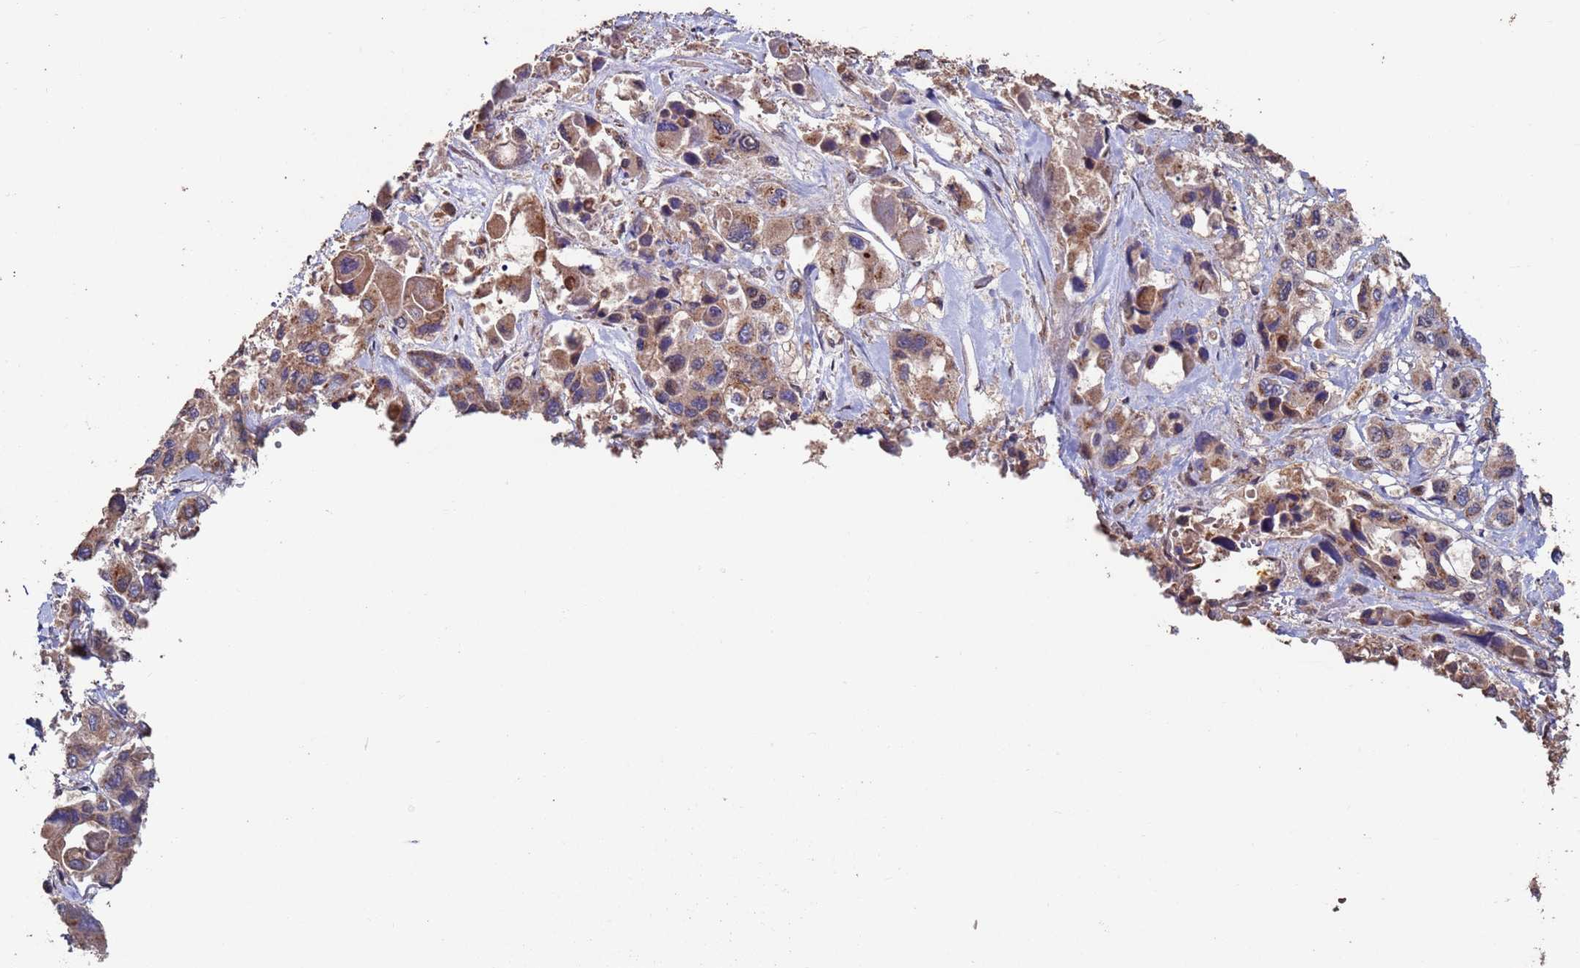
{"staining": {"intensity": "moderate", "quantity": ">75%", "location": "cytoplasmic/membranous"}, "tissue": "pancreatic cancer", "cell_type": "Tumor cells", "image_type": "cancer", "snomed": [{"axis": "morphology", "description": "Adenocarcinoma, NOS"}, {"axis": "topography", "description": "Pancreas"}], "caption": "Pancreatic cancer (adenocarcinoma) was stained to show a protein in brown. There is medium levels of moderate cytoplasmic/membranous staining in approximately >75% of tumor cells.", "gene": "PRR7", "patient": {"sex": "male", "age": 92}}